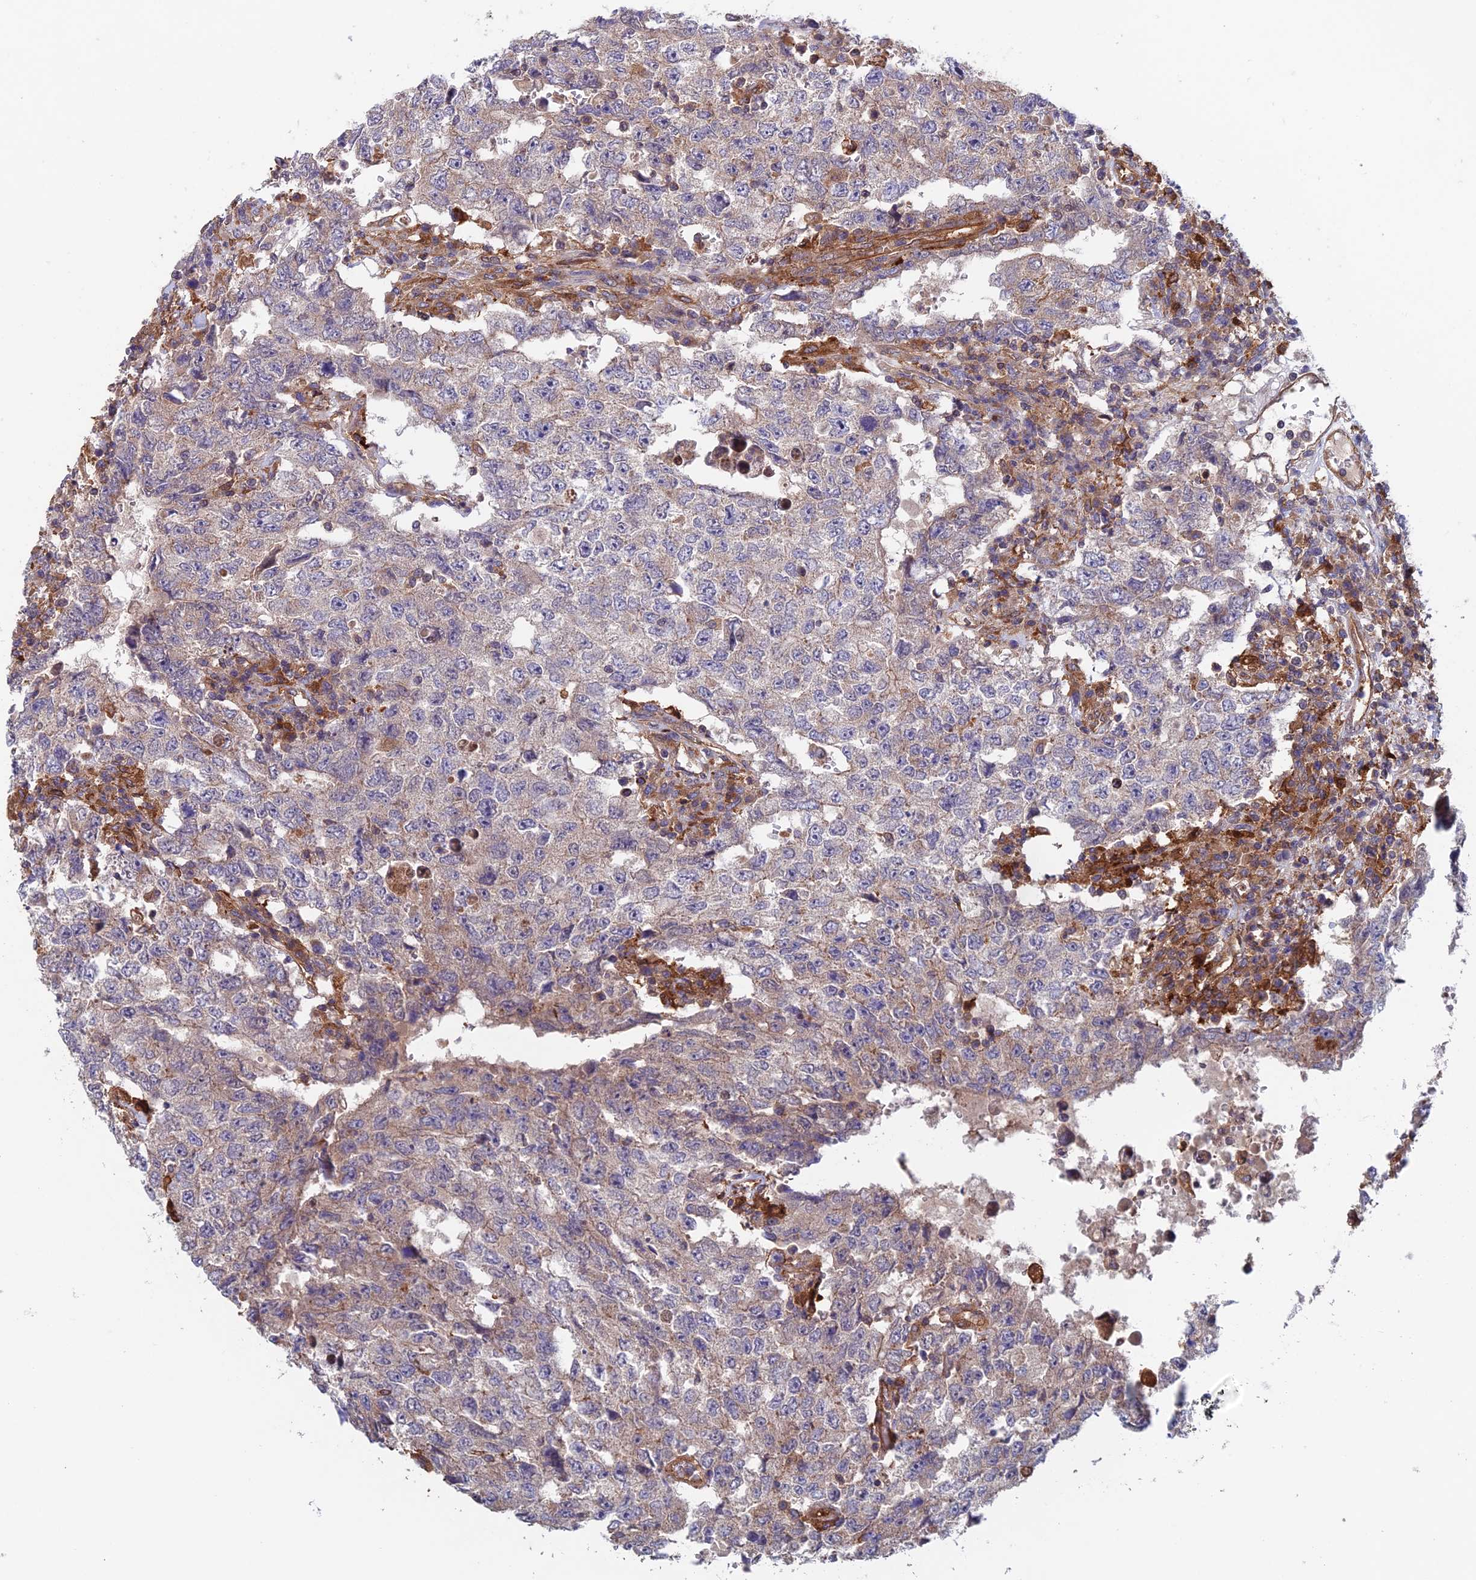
{"staining": {"intensity": "weak", "quantity": "<25%", "location": "cytoplasmic/membranous"}, "tissue": "testis cancer", "cell_type": "Tumor cells", "image_type": "cancer", "snomed": [{"axis": "morphology", "description": "Carcinoma, Embryonal, NOS"}, {"axis": "topography", "description": "Testis"}], "caption": "This is a histopathology image of immunohistochemistry (IHC) staining of testis cancer (embryonal carcinoma), which shows no expression in tumor cells.", "gene": "NUDT16L1", "patient": {"sex": "male", "age": 26}}